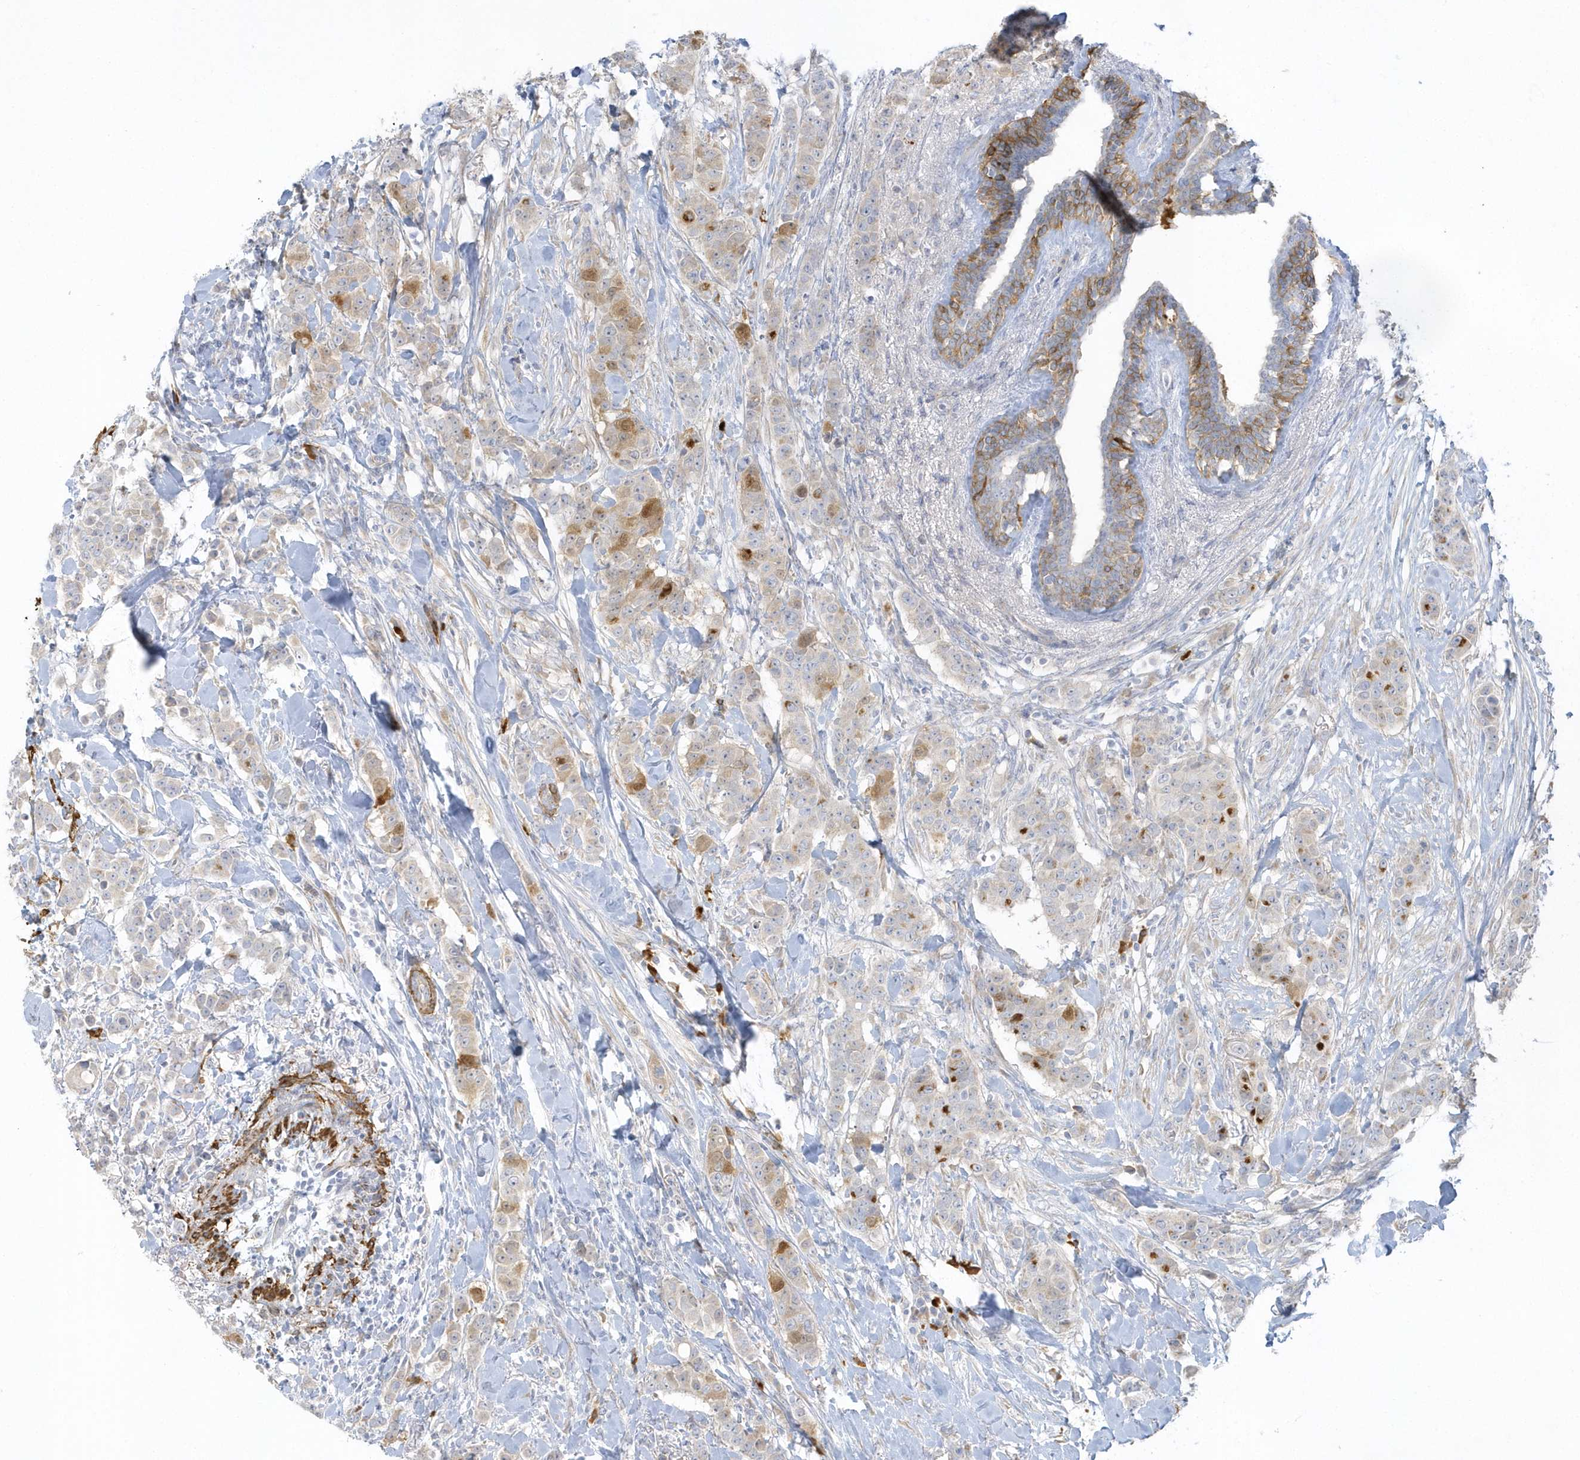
{"staining": {"intensity": "weak", "quantity": "<25%", "location": "cytoplasmic/membranous"}, "tissue": "breast cancer", "cell_type": "Tumor cells", "image_type": "cancer", "snomed": [{"axis": "morphology", "description": "Duct carcinoma"}, {"axis": "topography", "description": "Breast"}], "caption": "There is no significant expression in tumor cells of breast cancer.", "gene": "THADA", "patient": {"sex": "female", "age": 40}}